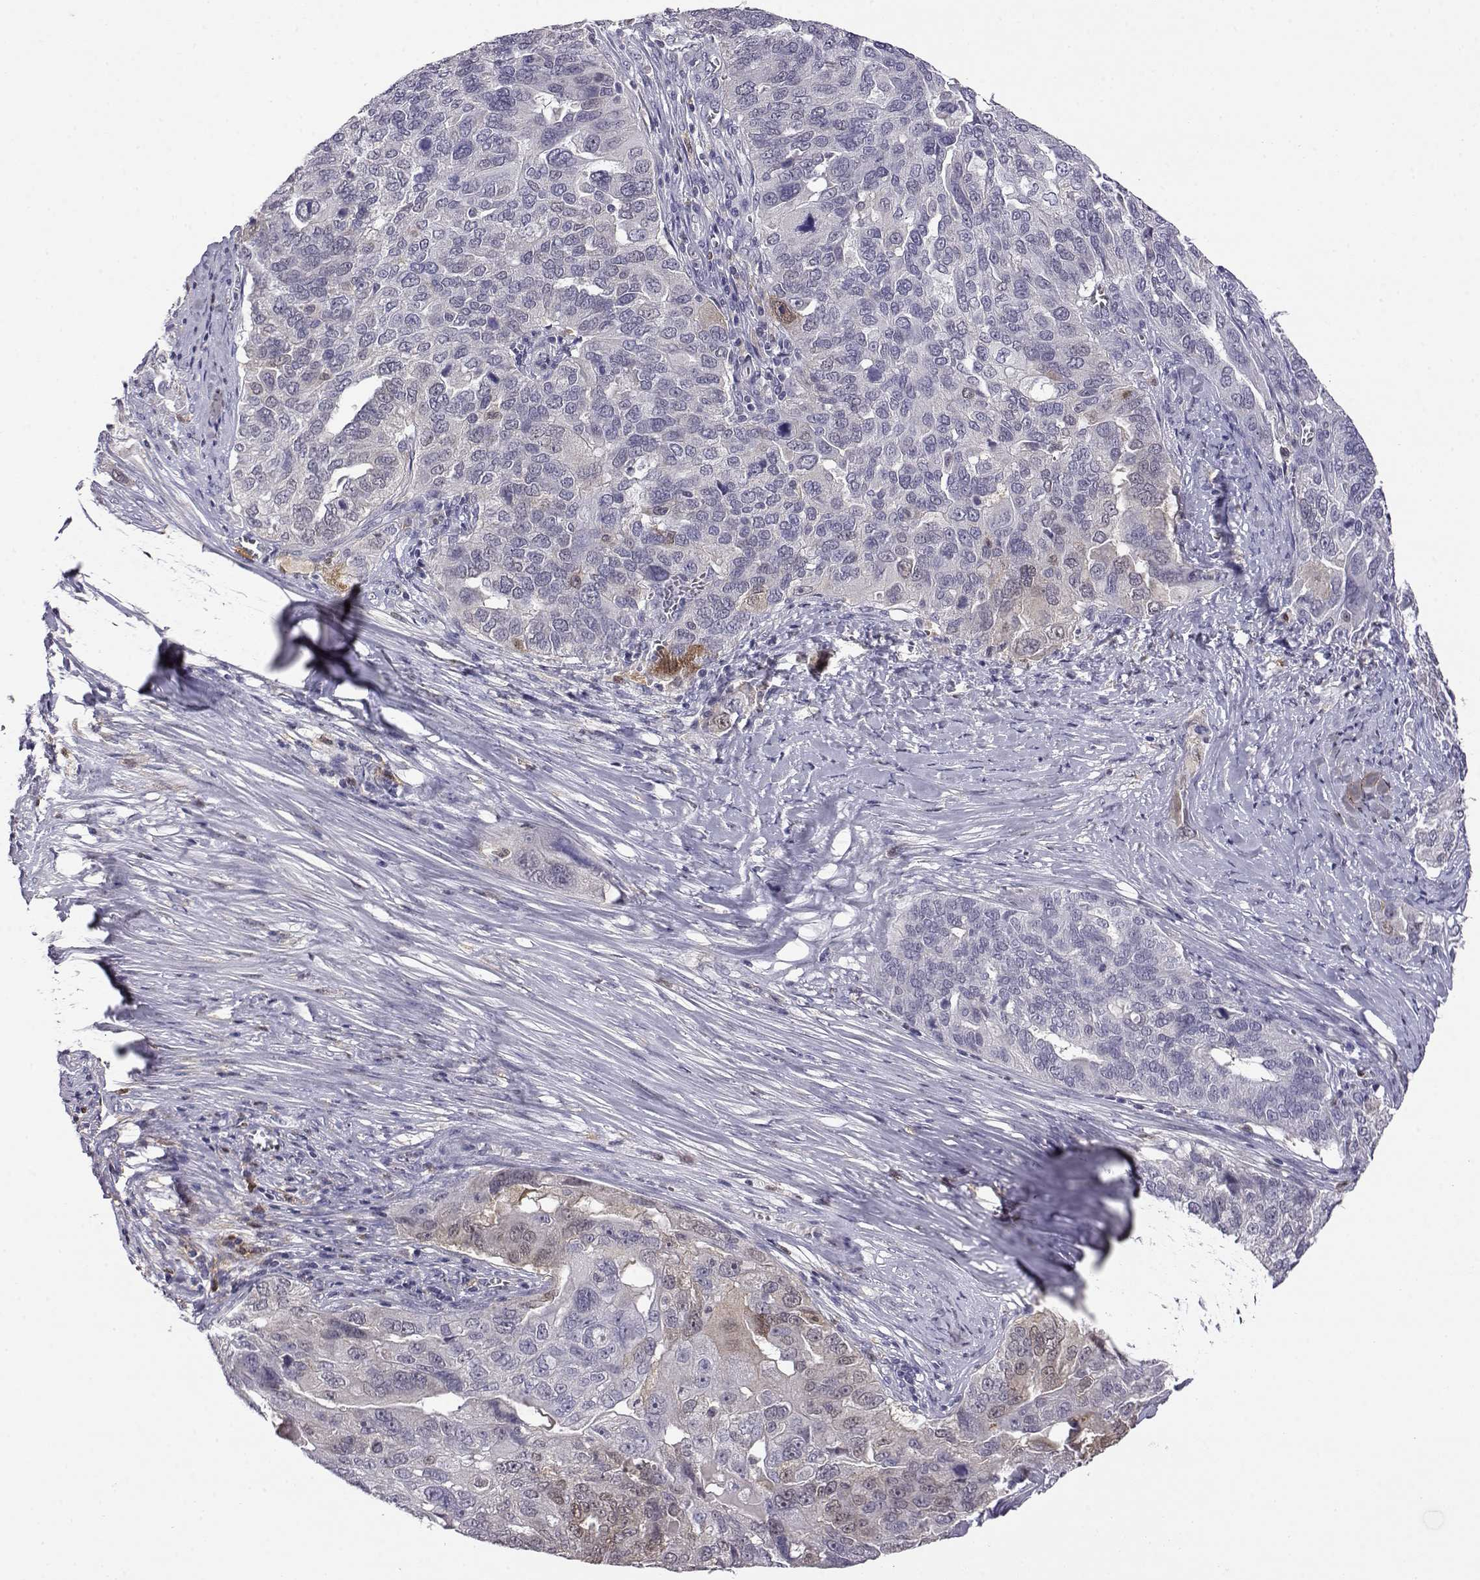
{"staining": {"intensity": "negative", "quantity": "none", "location": "none"}, "tissue": "ovarian cancer", "cell_type": "Tumor cells", "image_type": "cancer", "snomed": [{"axis": "morphology", "description": "Carcinoma, endometroid"}, {"axis": "topography", "description": "Soft tissue"}, {"axis": "topography", "description": "Ovary"}], "caption": "The immunohistochemistry micrograph has no significant expression in tumor cells of ovarian cancer (endometroid carcinoma) tissue.", "gene": "AKR1B1", "patient": {"sex": "female", "age": 52}}